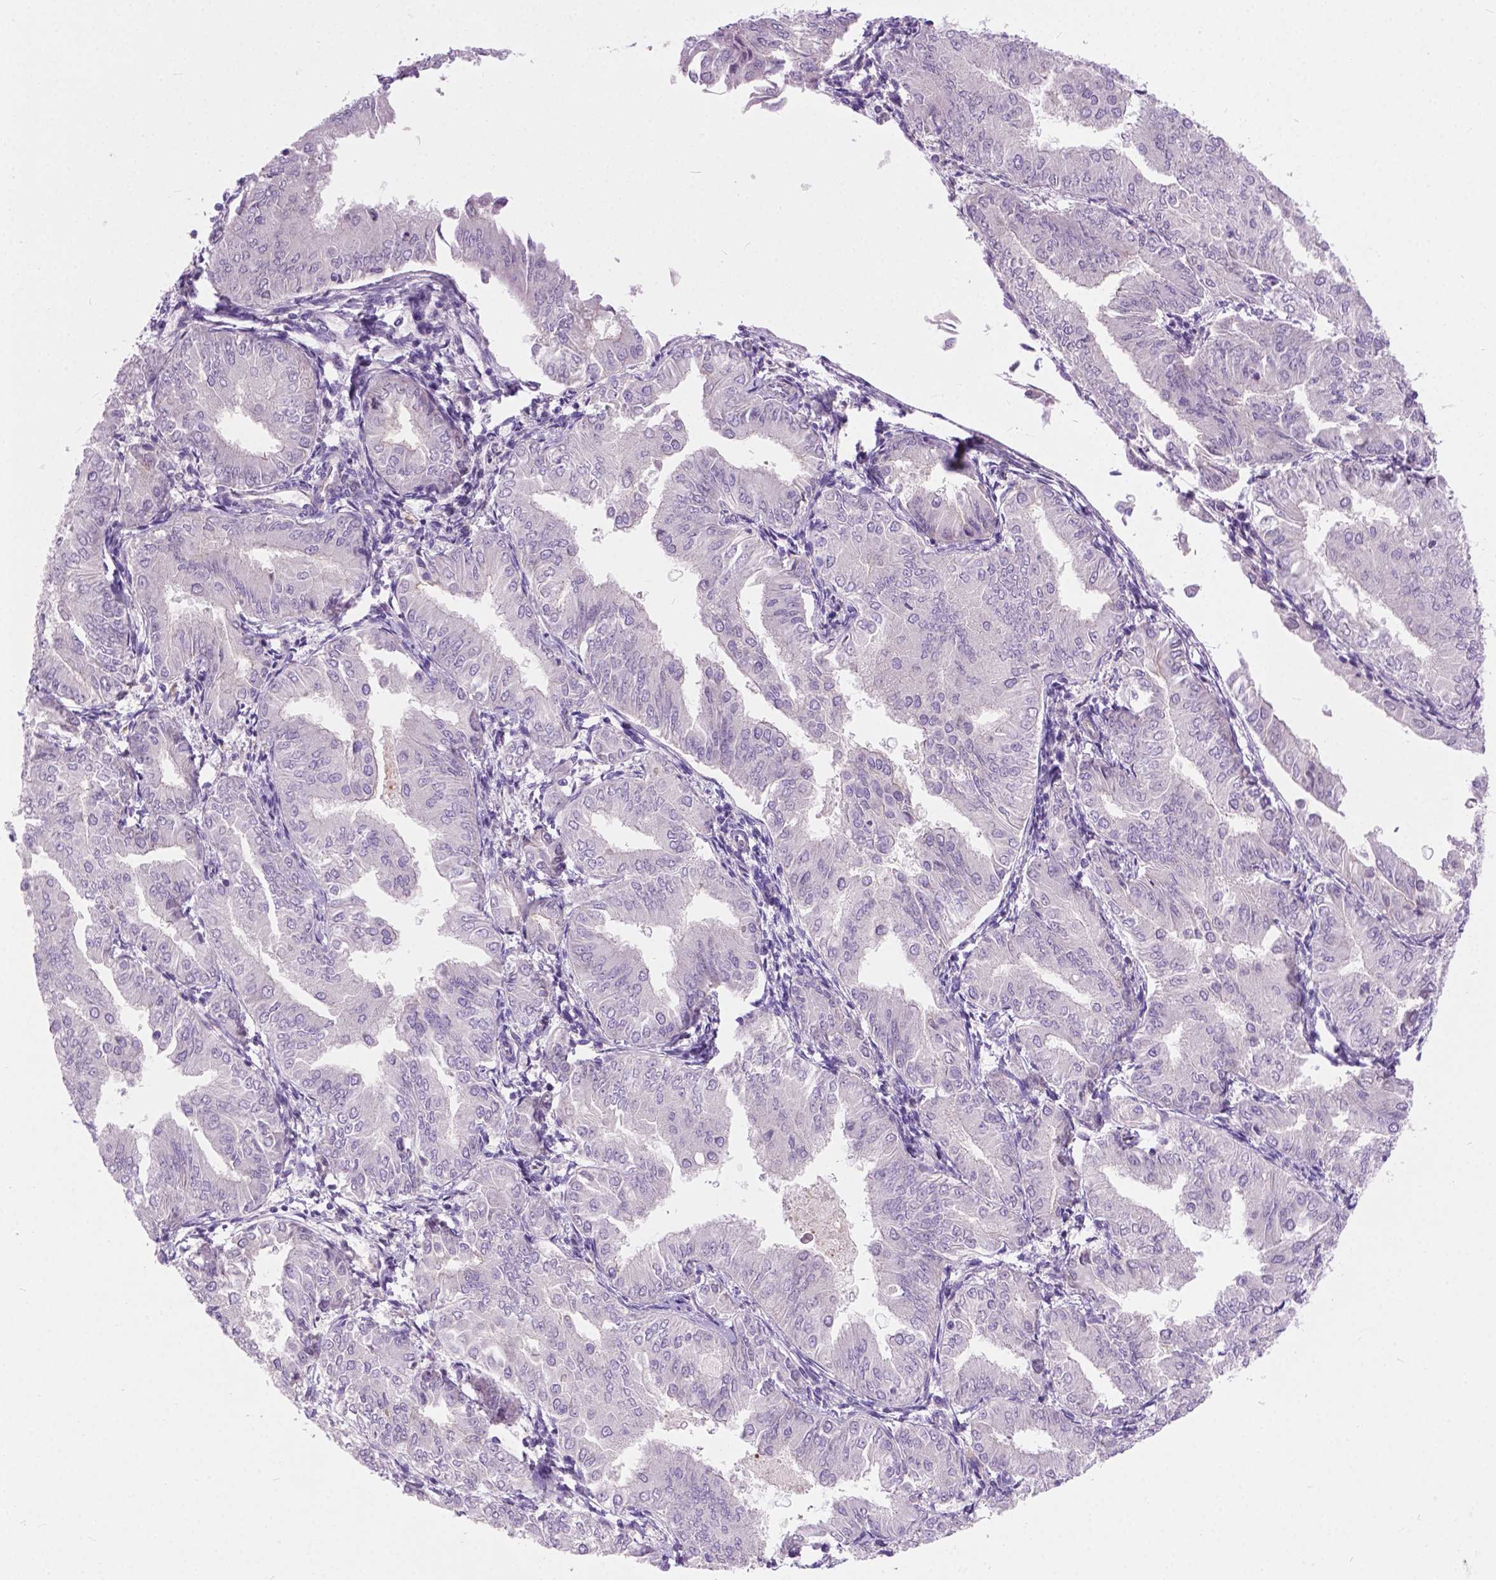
{"staining": {"intensity": "negative", "quantity": "none", "location": "none"}, "tissue": "endometrial cancer", "cell_type": "Tumor cells", "image_type": "cancer", "snomed": [{"axis": "morphology", "description": "Adenocarcinoma, NOS"}, {"axis": "topography", "description": "Endometrium"}], "caption": "Image shows no significant protein expression in tumor cells of endometrial cancer (adenocarcinoma). (Stains: DAB (3,3'-diaminobenzidine) IHC with hematoxylin counter stain, Microscopy: brightfield microscopy at high magnification).", "gene": "ARMS2", "patient": {"sex": "female", "age": 53}}